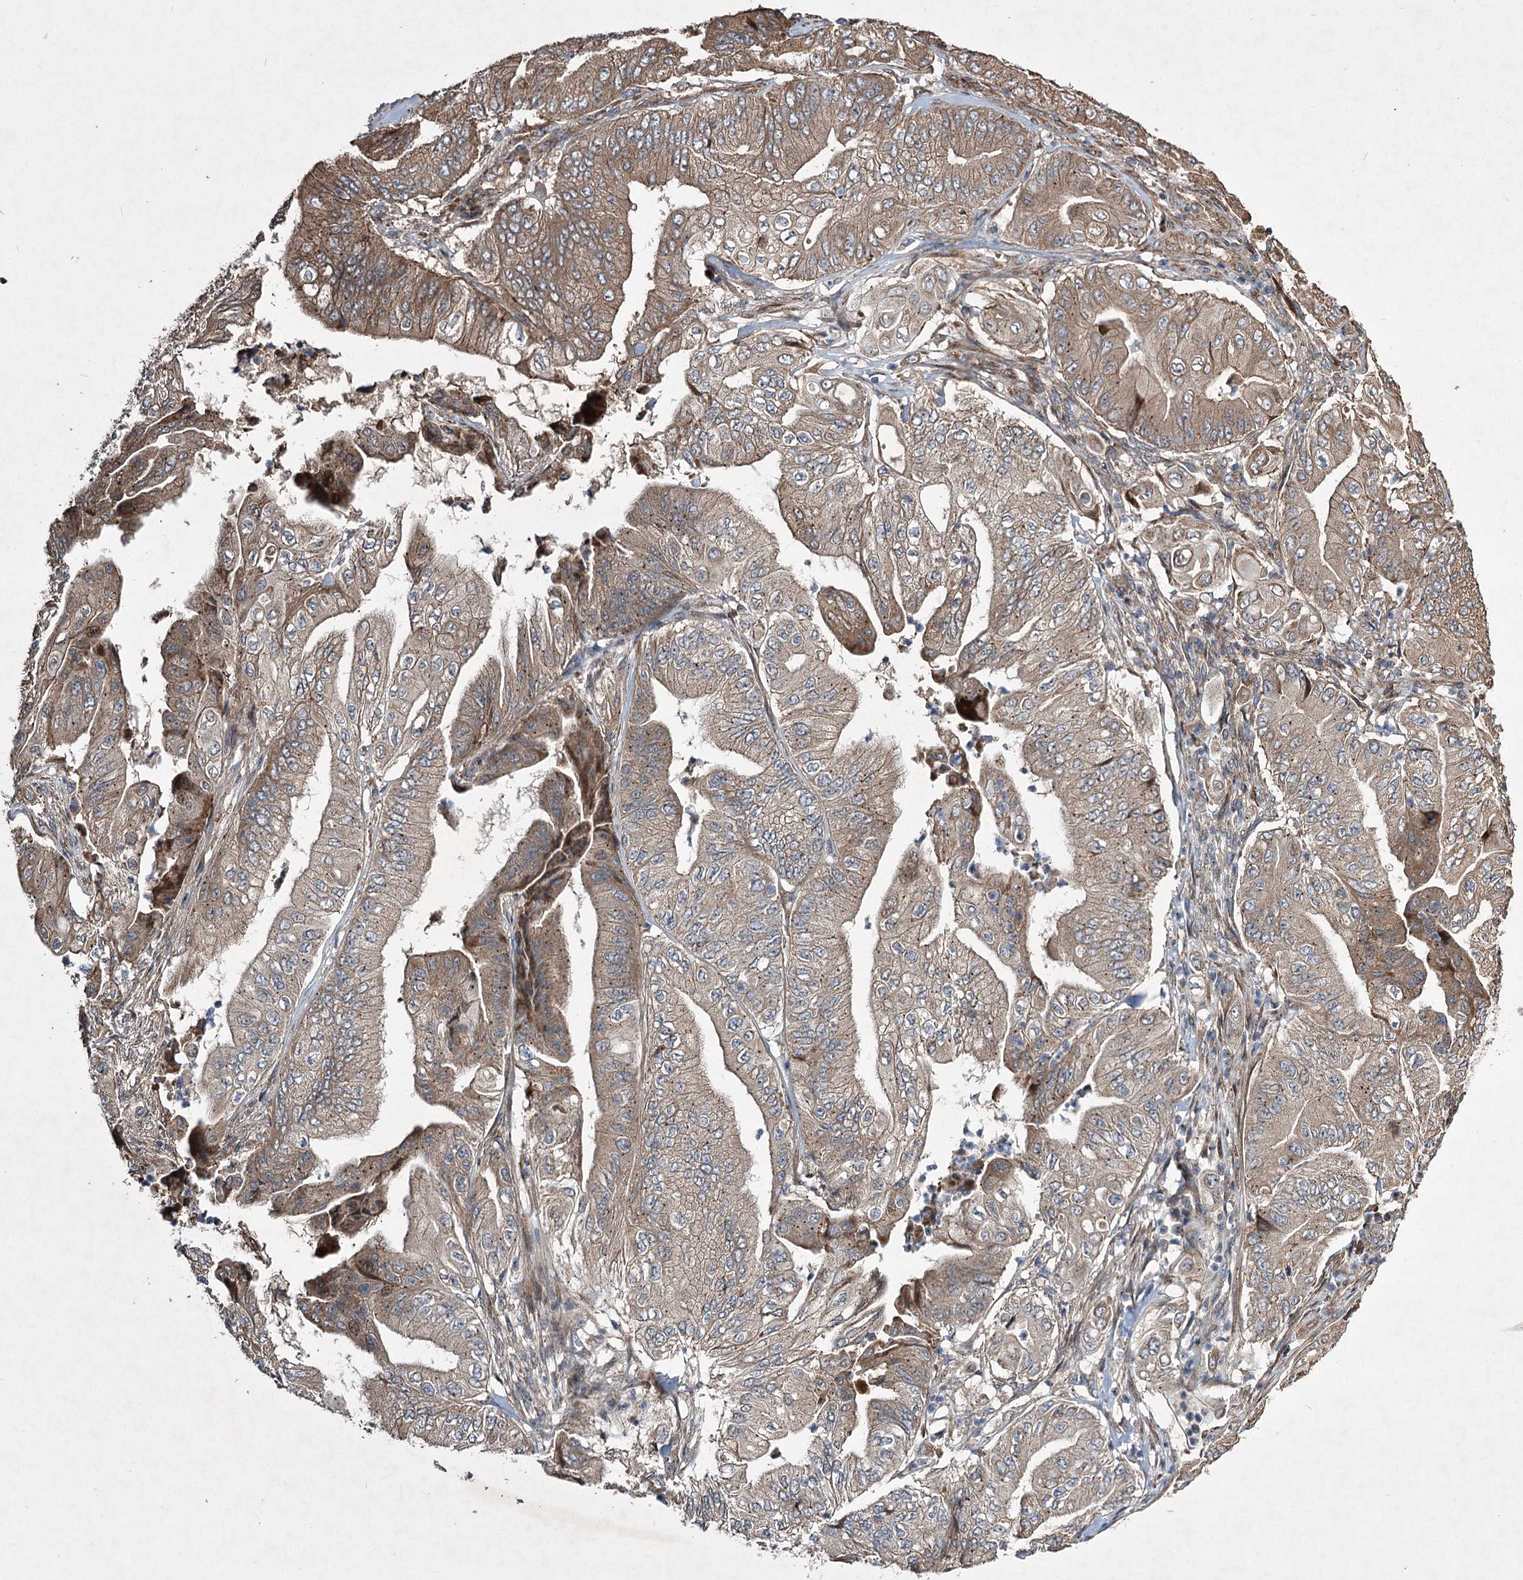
{"staining": {"intensity": "weak", "quantity": "25%-75%", "location": "cytoplasmic/membranous"}, "tissue": "pancreatic cancer", "cell_type": "Tumor cells", "image_type": "cancer", "snomed": [{"axis": "morphology", "description": "Adenocarcinoma, NOS"}, {"axis": "topography", "description": "Pancreas"}], "caption": "A high-resolution histopathology image shows IHC staining of pancreatic cancer (adenocarcinoma), which displays weak cytoplasmic/membranous staining in about 25%-75% of tumor cells.", "gene": "SERINC5", "patient": {"sex": "female", "age": 77}}